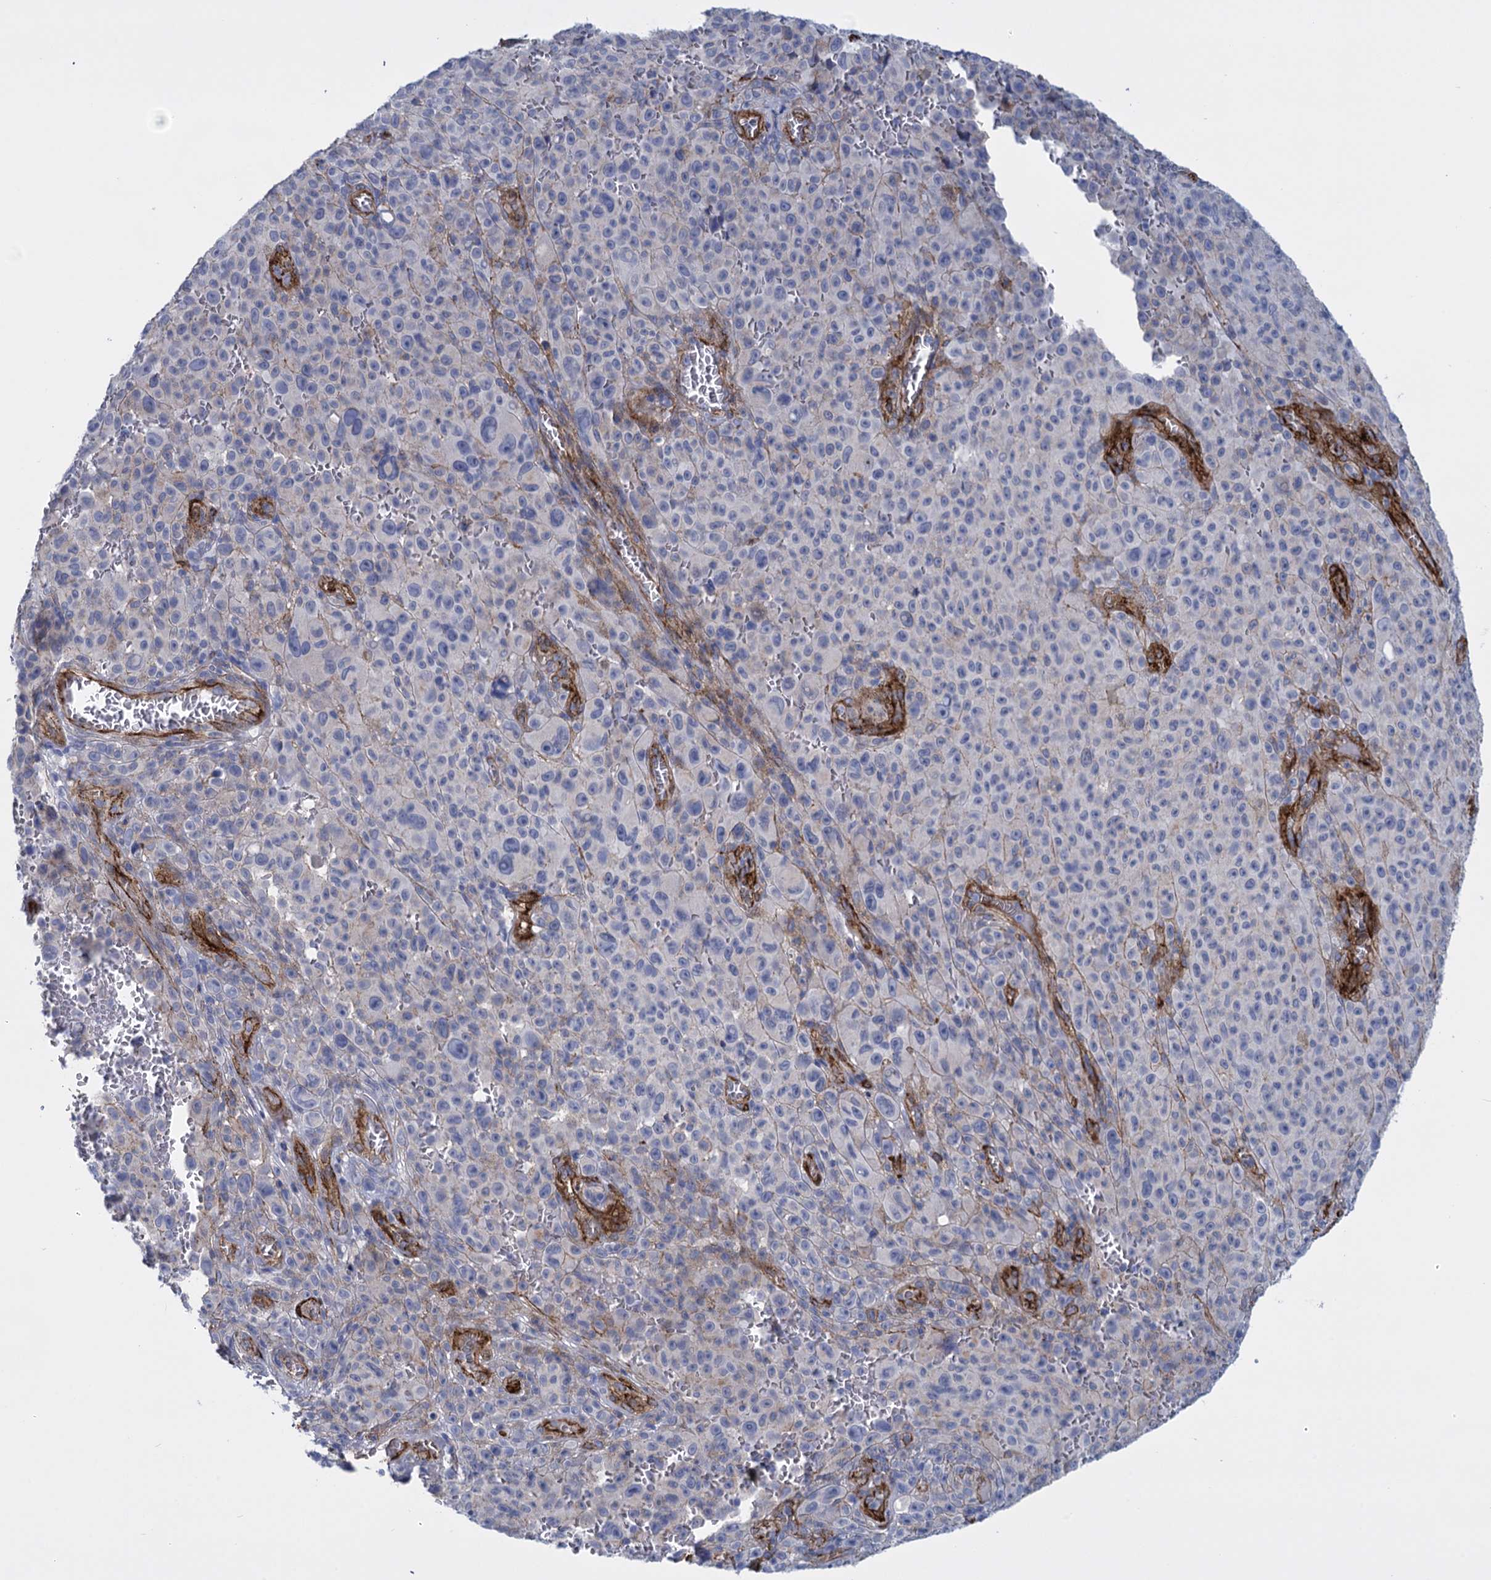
{"staining": {"intensity": "negative", "quantity": "none", "location": "none"}, "tissue": "melanoma", "cell_type": "Tumor cells", "image_type": "cancer", "snomed": [{"axis": "morphology", "description": "Malignant melanoma, NOS"}, {"axis": "topography", "description": "Skin"}], "caption": "Photomicrograph shows no protein staining in tumor cells of melanoma tissue. (Brightfield microscopy of DAB immunohistochemistry at high magnification).", "gene": "SNCG", "patient": {"sex": "female", "age": 82}}